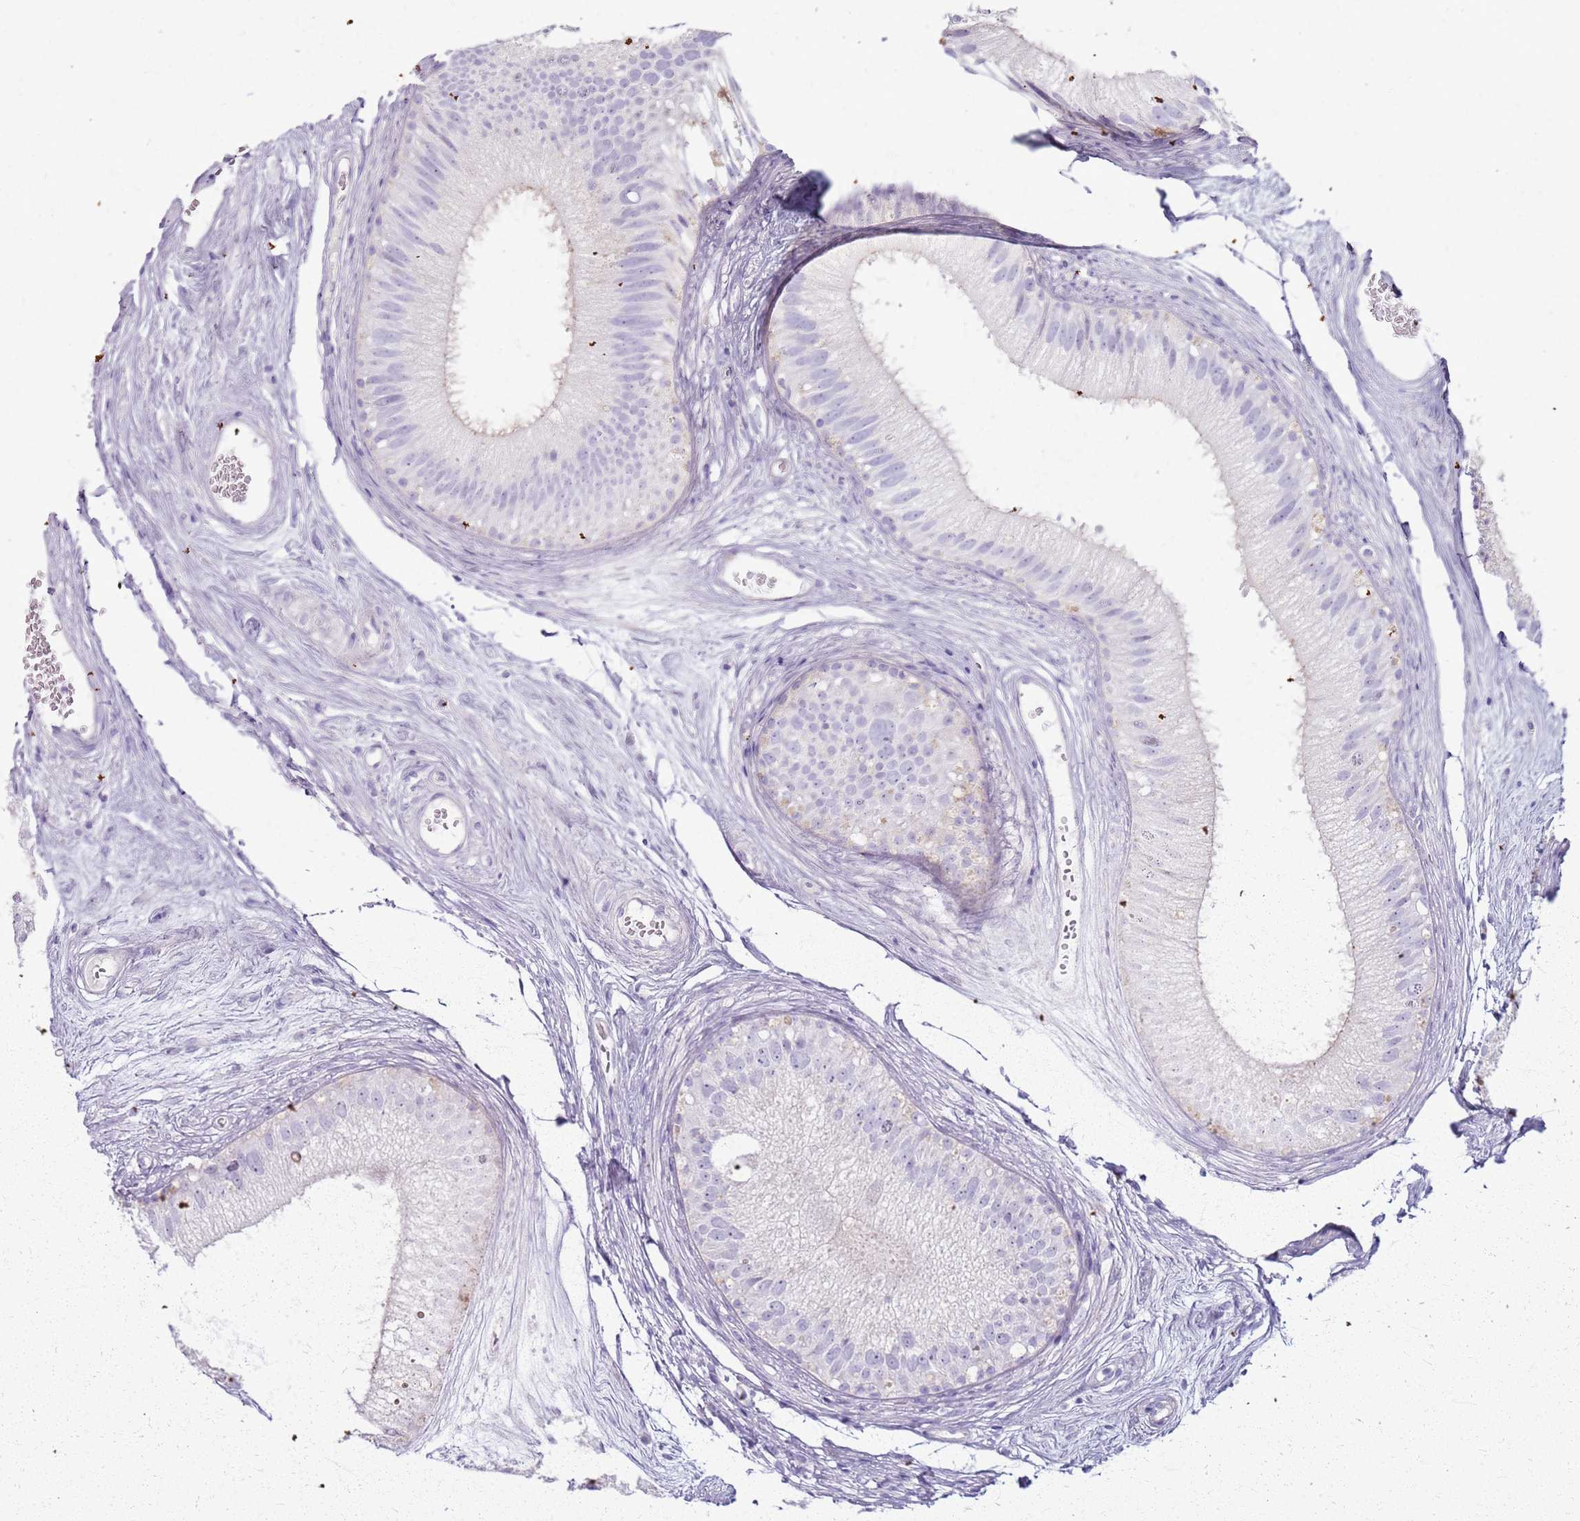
{"staining": {"intensity": "negative", "quantity": "none", "location": "none"}, "tissue": "epididymis", "cell_type": "Glandular cells", "image_type": "normal", "snomed": [{"axis": "morphology", "description": "Normal tissue, NOS"}, {"axis": "topography", "description": "Epididymis"}], "caption": "Immunohistochemistry (IHC) photomicrograph of benign epididymis stained for a protein (brown), which reveals no staining in glandular cells. (Immunohistochemistry, brightfield microscopy, high magnification).", "gene": "CSRP3", "patient": {"sex": "male", "age": 77}}